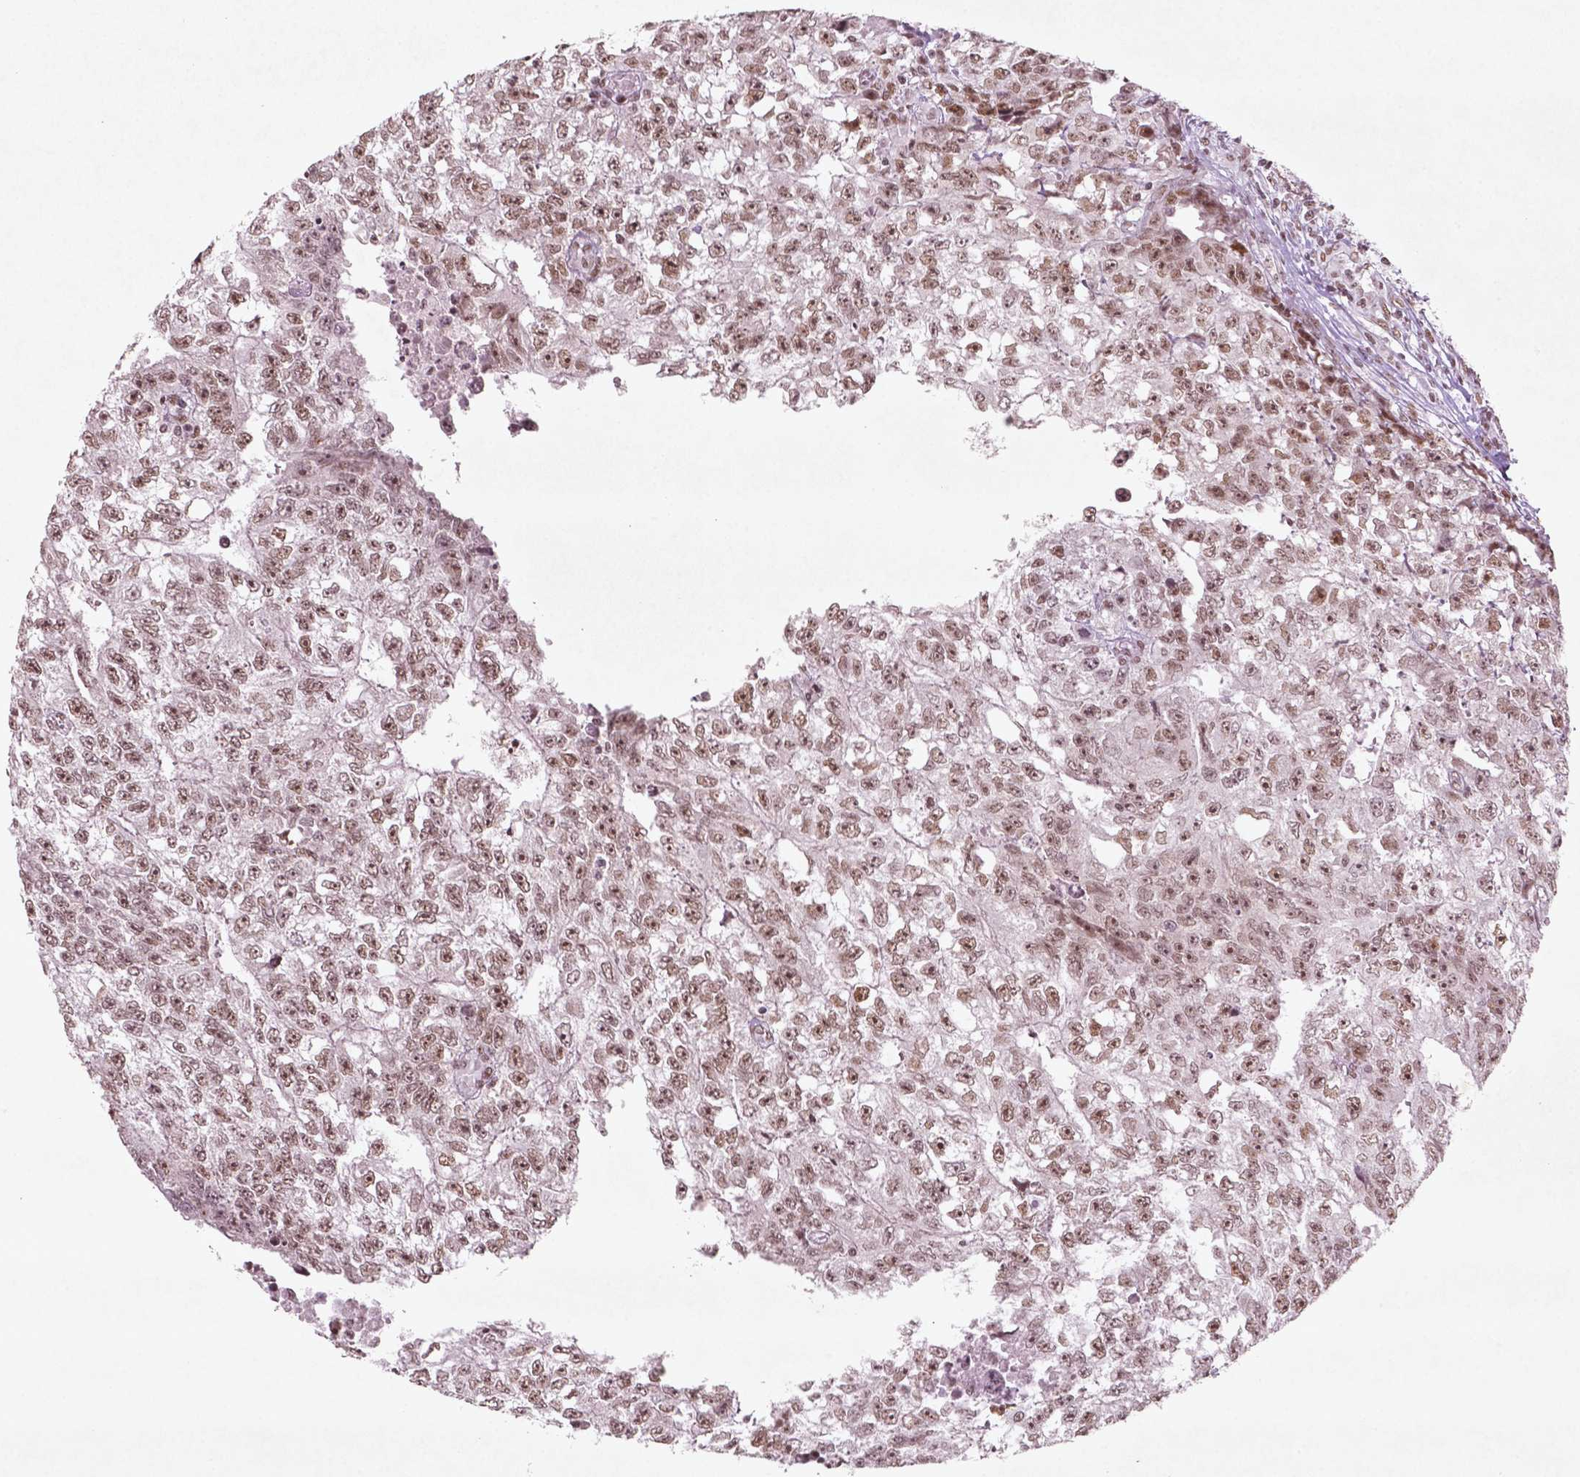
{"staining": {"intensity": "moderate", "quantity": ">75%", "location": "nuclear"}, "tissue": "testis cancer", "cell_type": "Tumor cells", "image_type": "cancer", "snomed": [{"axis": "morphology", "description": "Carcinoma, Embryonal, NOS"}, {"axis": "morphology", "description": "Teratoma, malignant, NOS"}, {"axis": "topography", "description": "Testis"}], "caption": "IHC (DAB) staining of testis cancer (embryonal carcinoma) shows moderate nuclear protein expression in about >75% of tumor cells.", "gene": "HMG20B", "patient": {"sex": "male", "age": 24}}